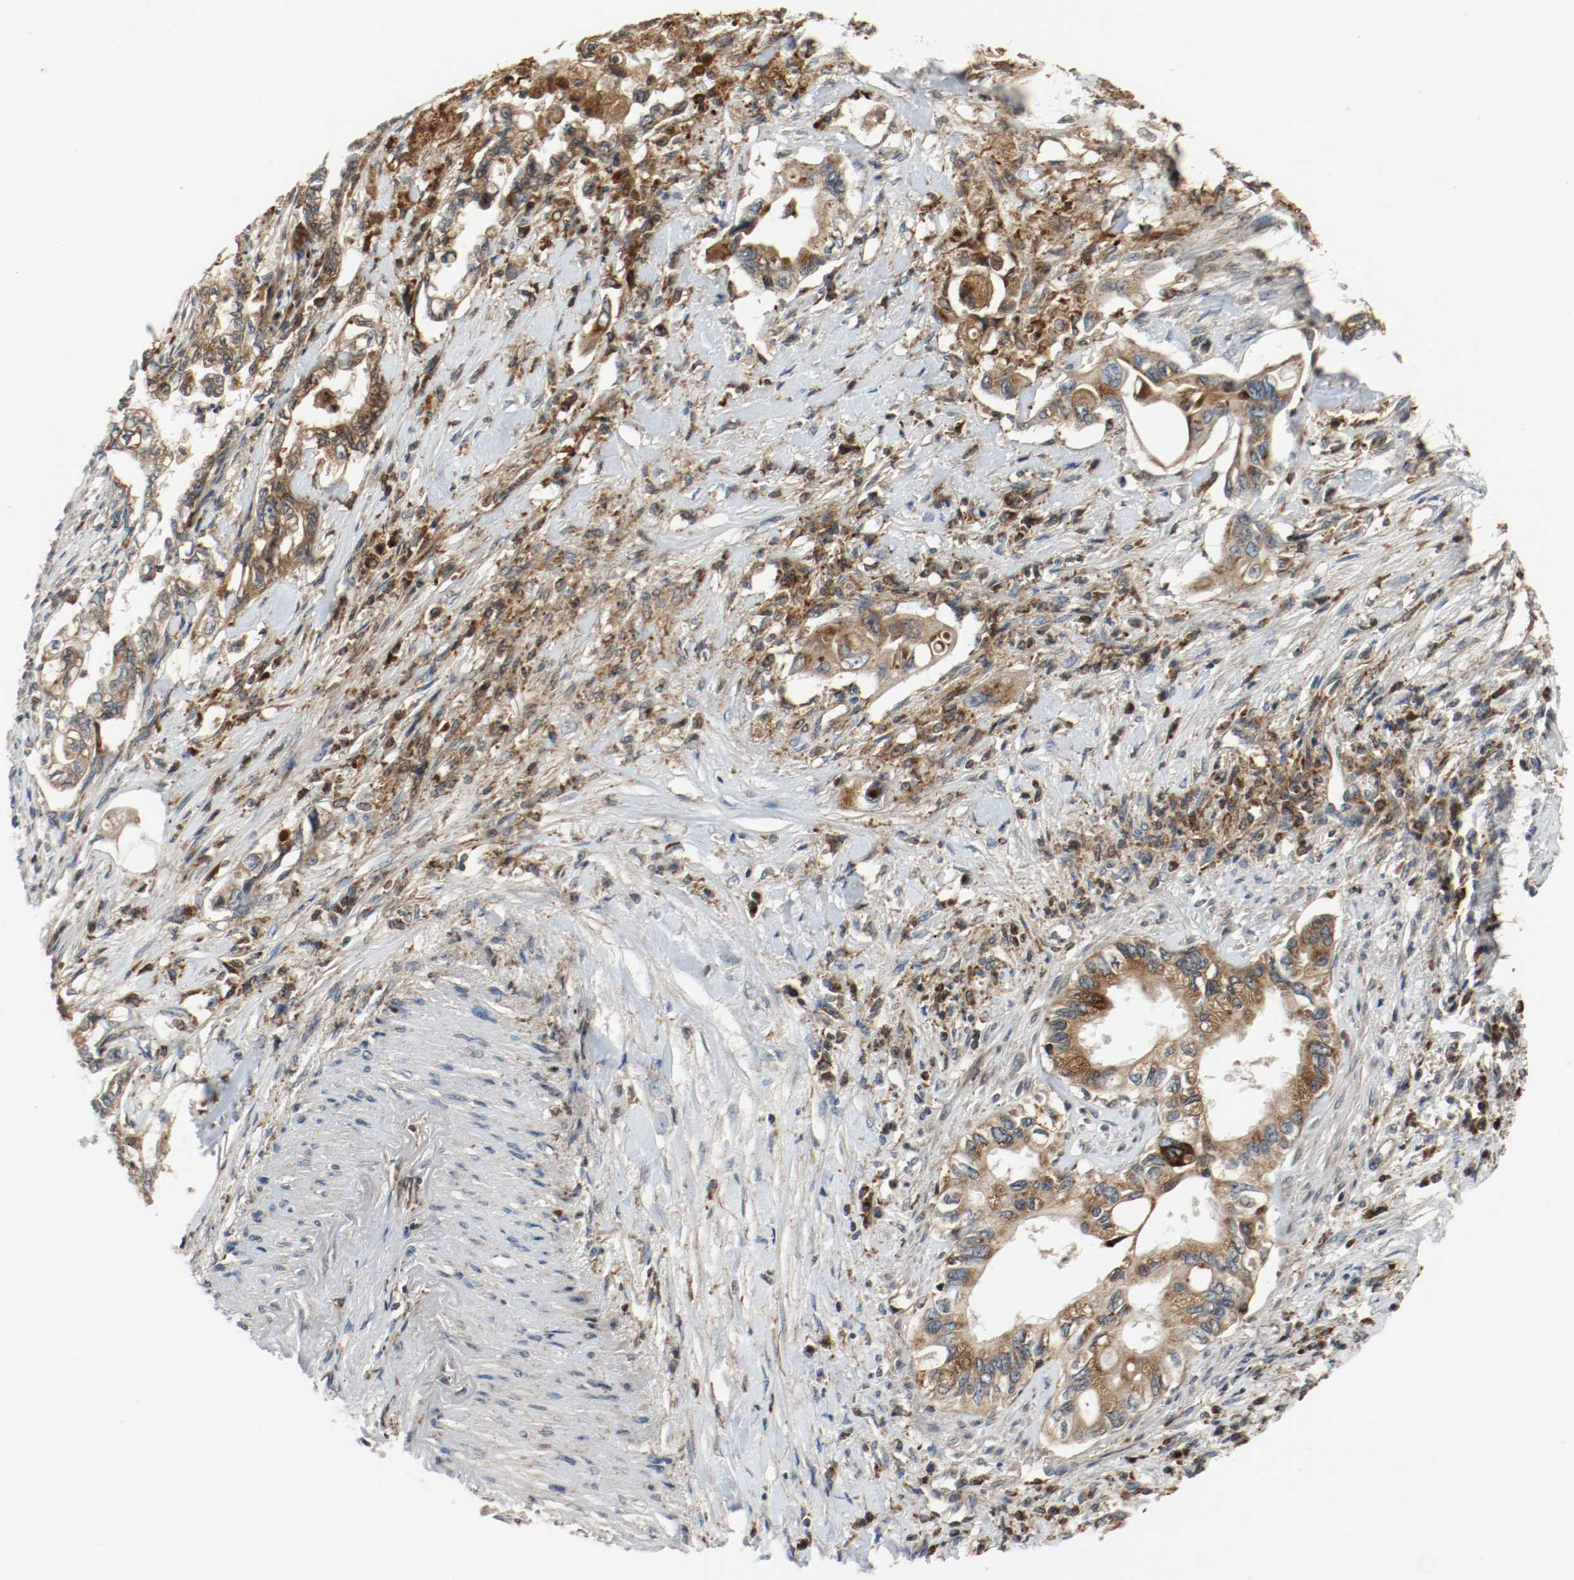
{"staining": {"intensity": "moderate", "quantity": ">75%", "location": "cytoplasmic/membranous"}, "tissue": "pancreatic cancer", "cell_type": "Tumor cells", "image_type": "cancer", "snomed": [{"axis": "morphology", "description": "Normal tissue, NOS"}, {"axis": "topography", "description": "Pancreas"}], "caption": "IHC of human pancreatic cancer demonstrates medium levels of moderate cytoplasmic/membranous positivity in about >75% of tumor cells.", "gene": "LAMP2", "patient": {"sex": "male", "age": 42}}